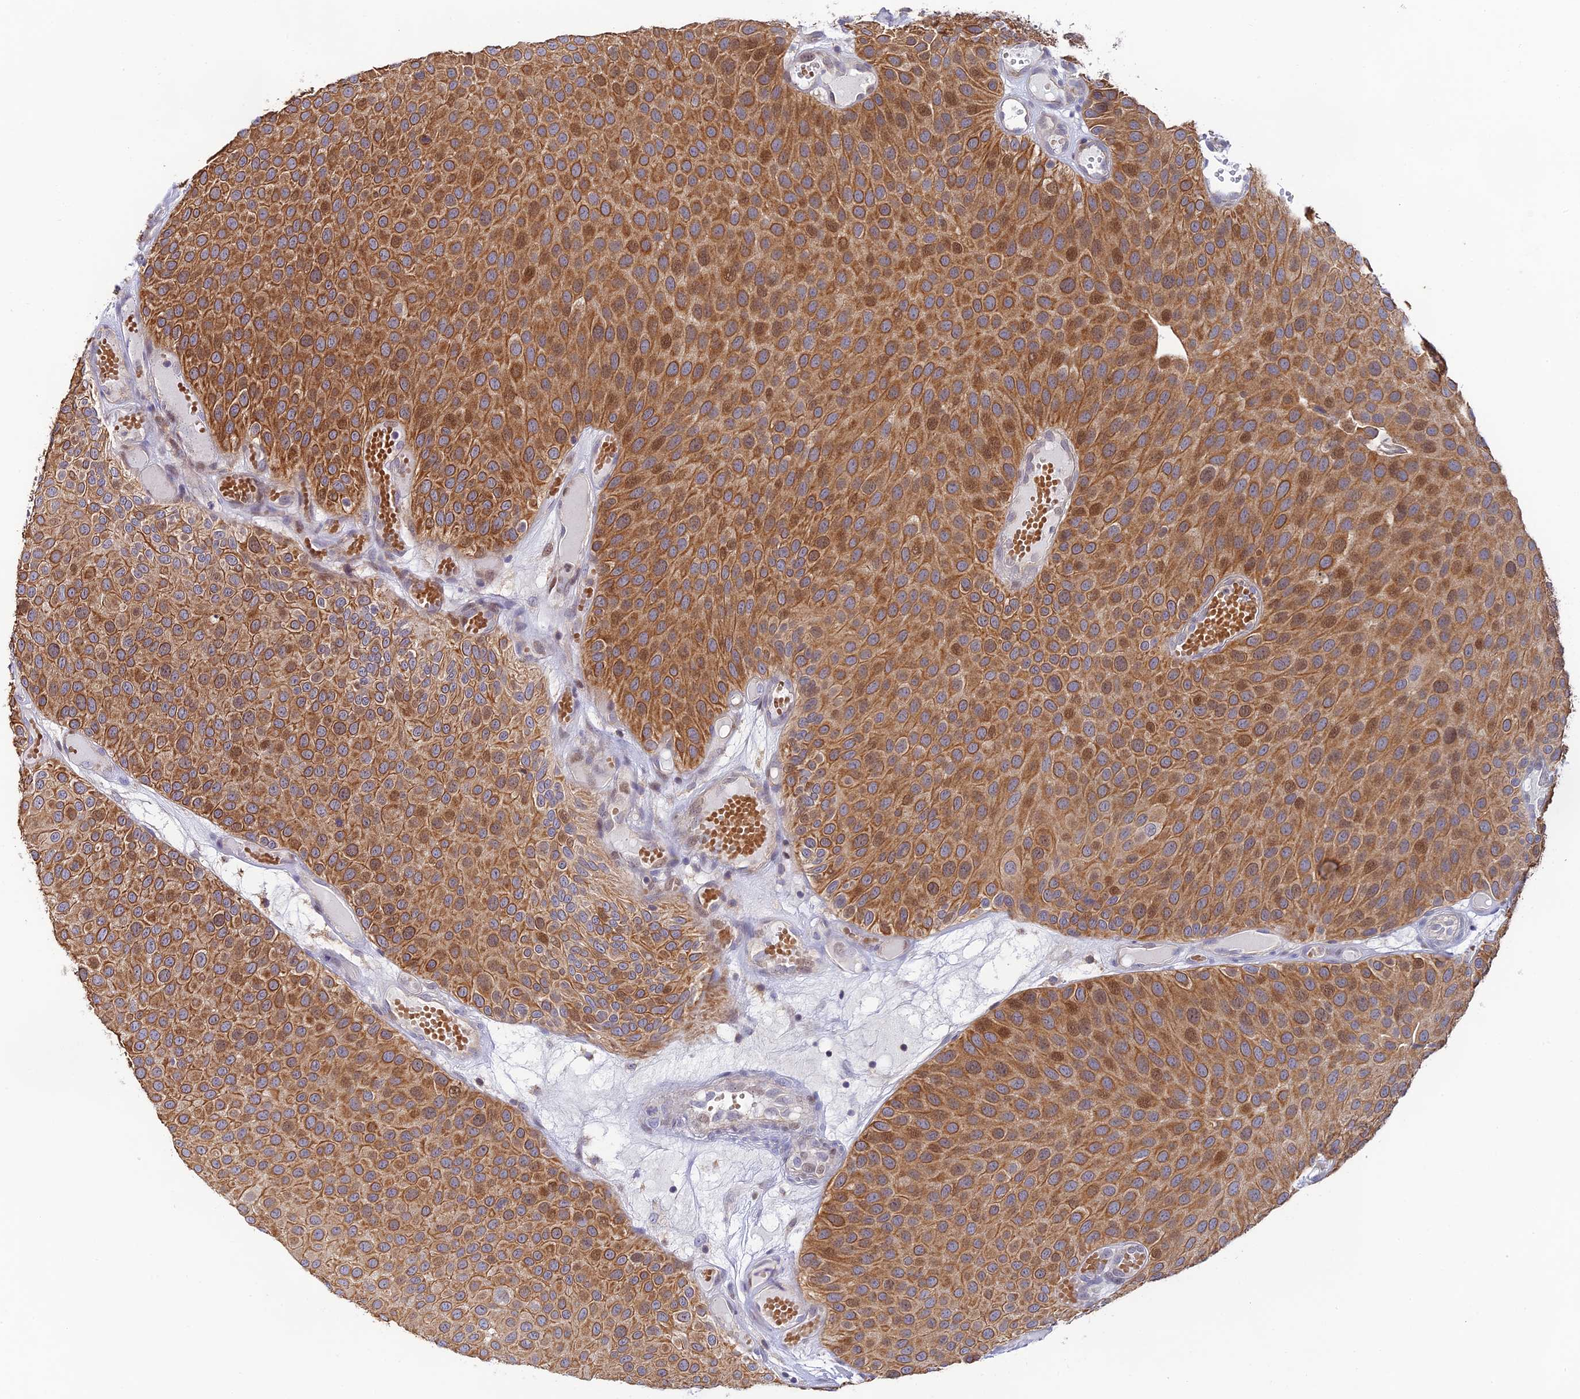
{"staining": {"intensity": "moderate", "quantity": ">75%", "location": "cytoplasmic/membranous"}, "tissue": "urothelial cancer", "cell_type": "Tumor cells", "image_type": "cancer", "snomed": [{"axis": "morphology", "description": "Urothelial carcinoma, Low grade"}, {"axis": "topography", "description": "Urinary bladder"}], "caption": "Urothelial cancer was stained to show a protein in brown. There is medium levels of moderate cytoplasmic/membranous positivity in about >75% of tumor cells.", "gene": "RASGEF1B", "patient": {"sex": "male", "age": 89}}